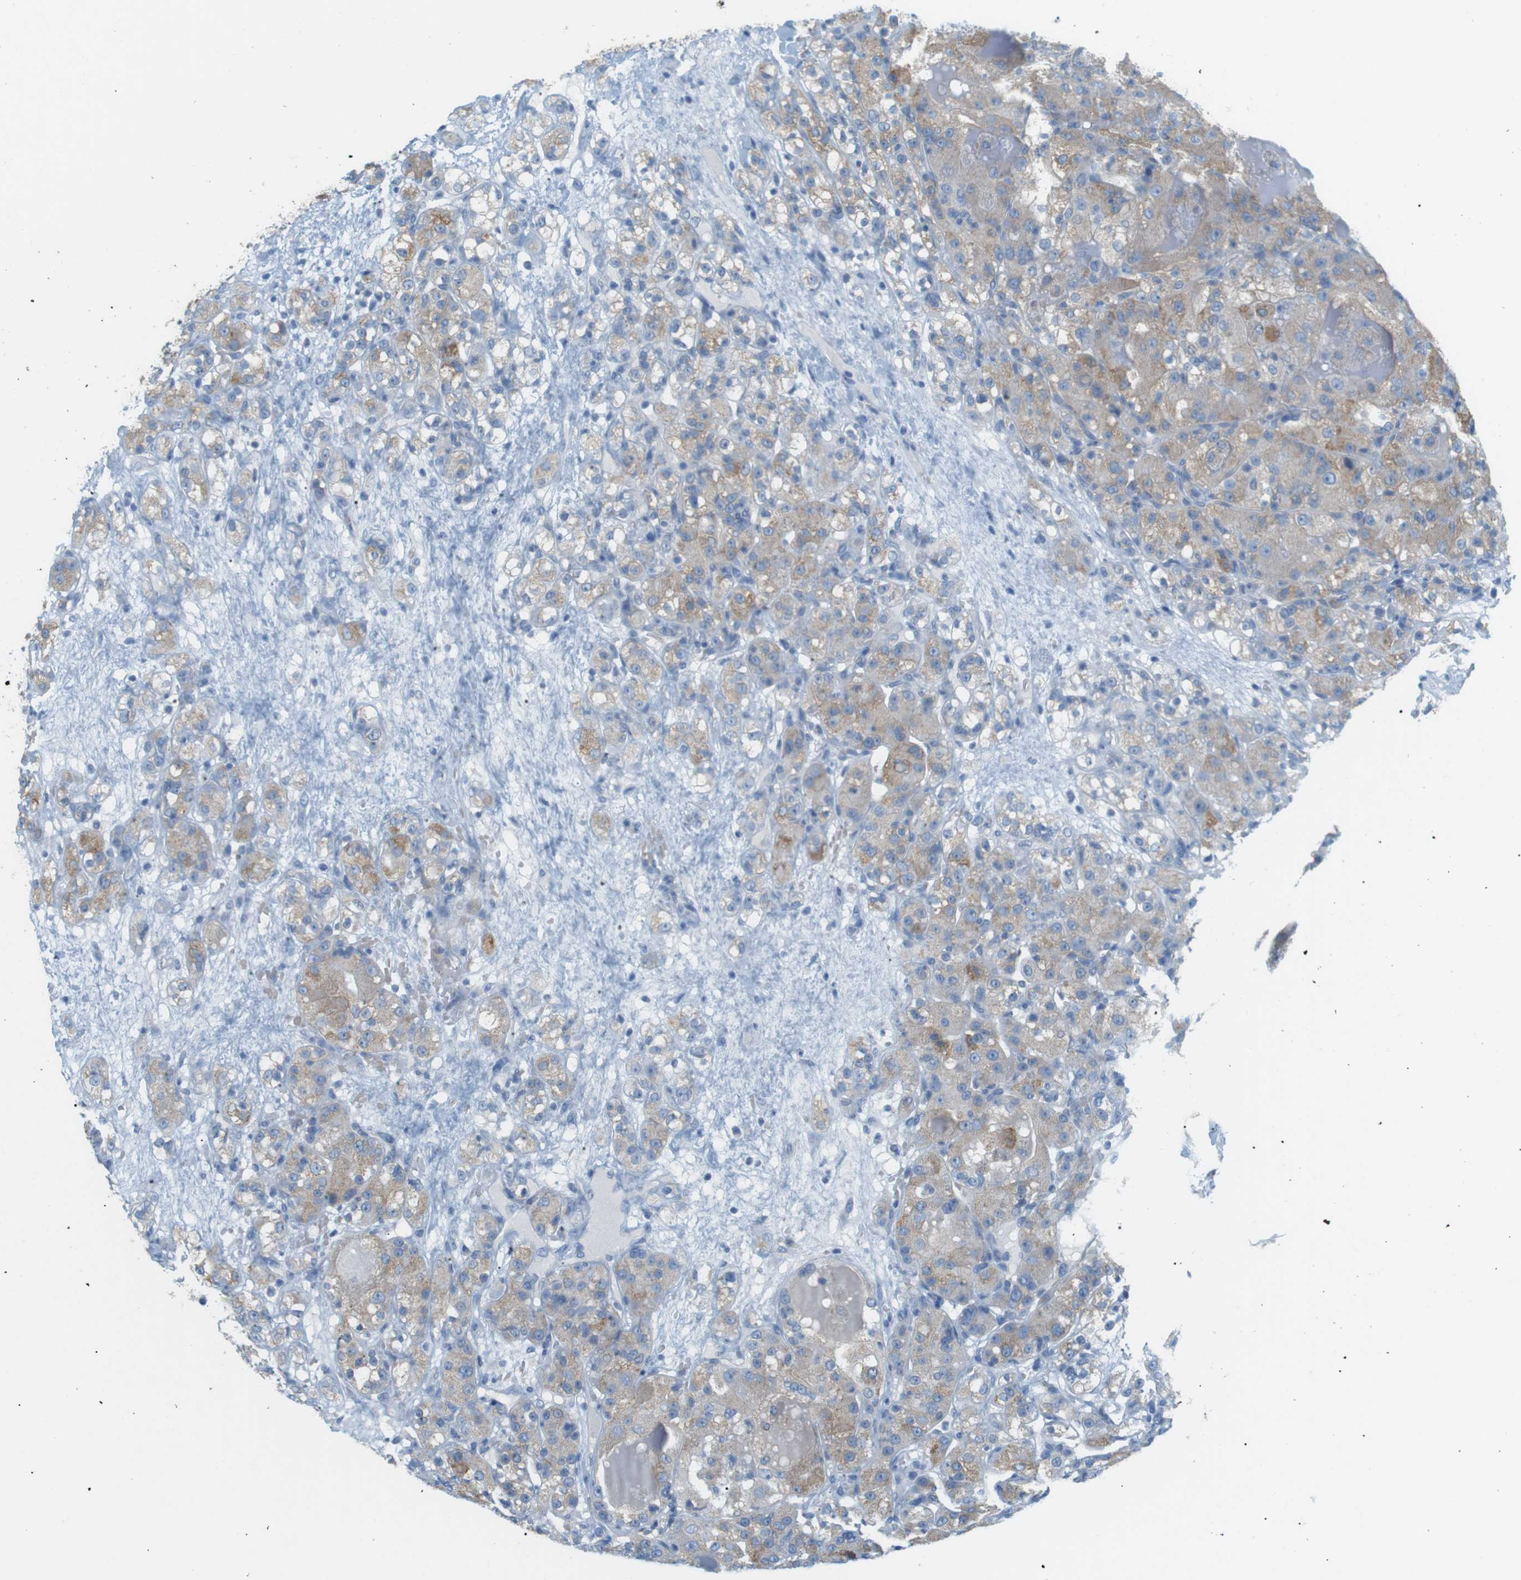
{"staining": {"intensity": "weak", "quantity": "25%-75%", "location": "cytoplasmic/membranous"}, "tissue": "renal cancer", "cell_type": "Tumor cells", "image_type": "cancer", "snomed": [{"axis": "morphology", "description": "Normal tissue, NOS"}, {"axis": "morphology", "description": "Adenocarcinoma, NOS"}, {"axis": "topography", "description": "Kidney"}], "caption": "Human renal cancer (adenocarcinoma) stained with a protein marker demonstrates weak staining in tumor cells.", "gene": "VAMP1", "patient": {"sex": "male", "age": 61}}